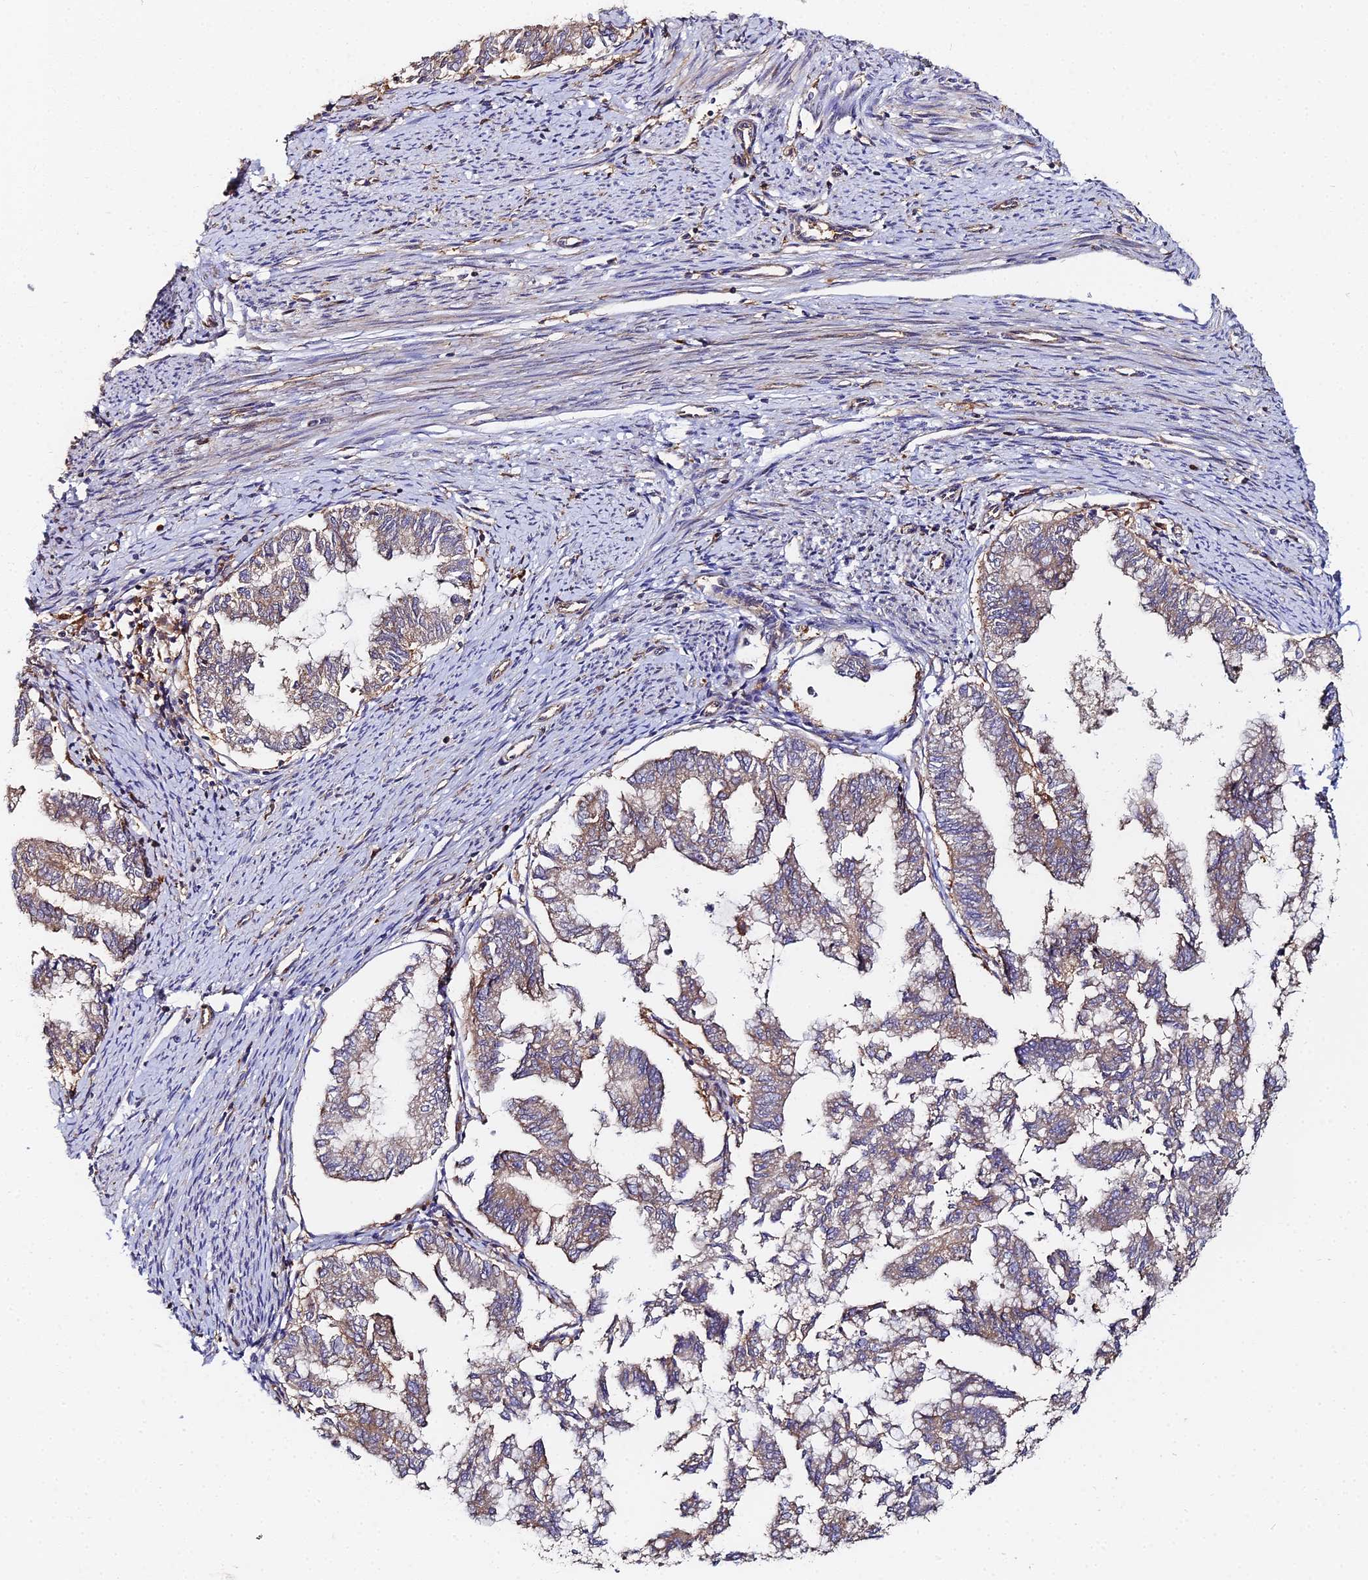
{"staining": {"intensity": "weak", "quantity": "25%-75%", "location": "cytoplasmic/membranous"}, "tissue": "endometrial cancer", "cell_type": "Tumor cells", "image_type": "cancer", "snomed": [{"axis": "morphology", "description": "Adenocarcinoma, NOS"}, {"axis": "topography", "description": "Endometrium"}], "caption": "Protein analysis of endometrial cancer tissue displays weak cytoplasmic/membranous expression in approximately 25%-75% of tumor cells. Using DAB (3,3'-diaminobenzidine) (brown) and hematoxylin (blue) stains, captured at high magnification using brightfield microscopy.", "gene": "GNG5B", "patient": {"sex": "female", "age": 79}}